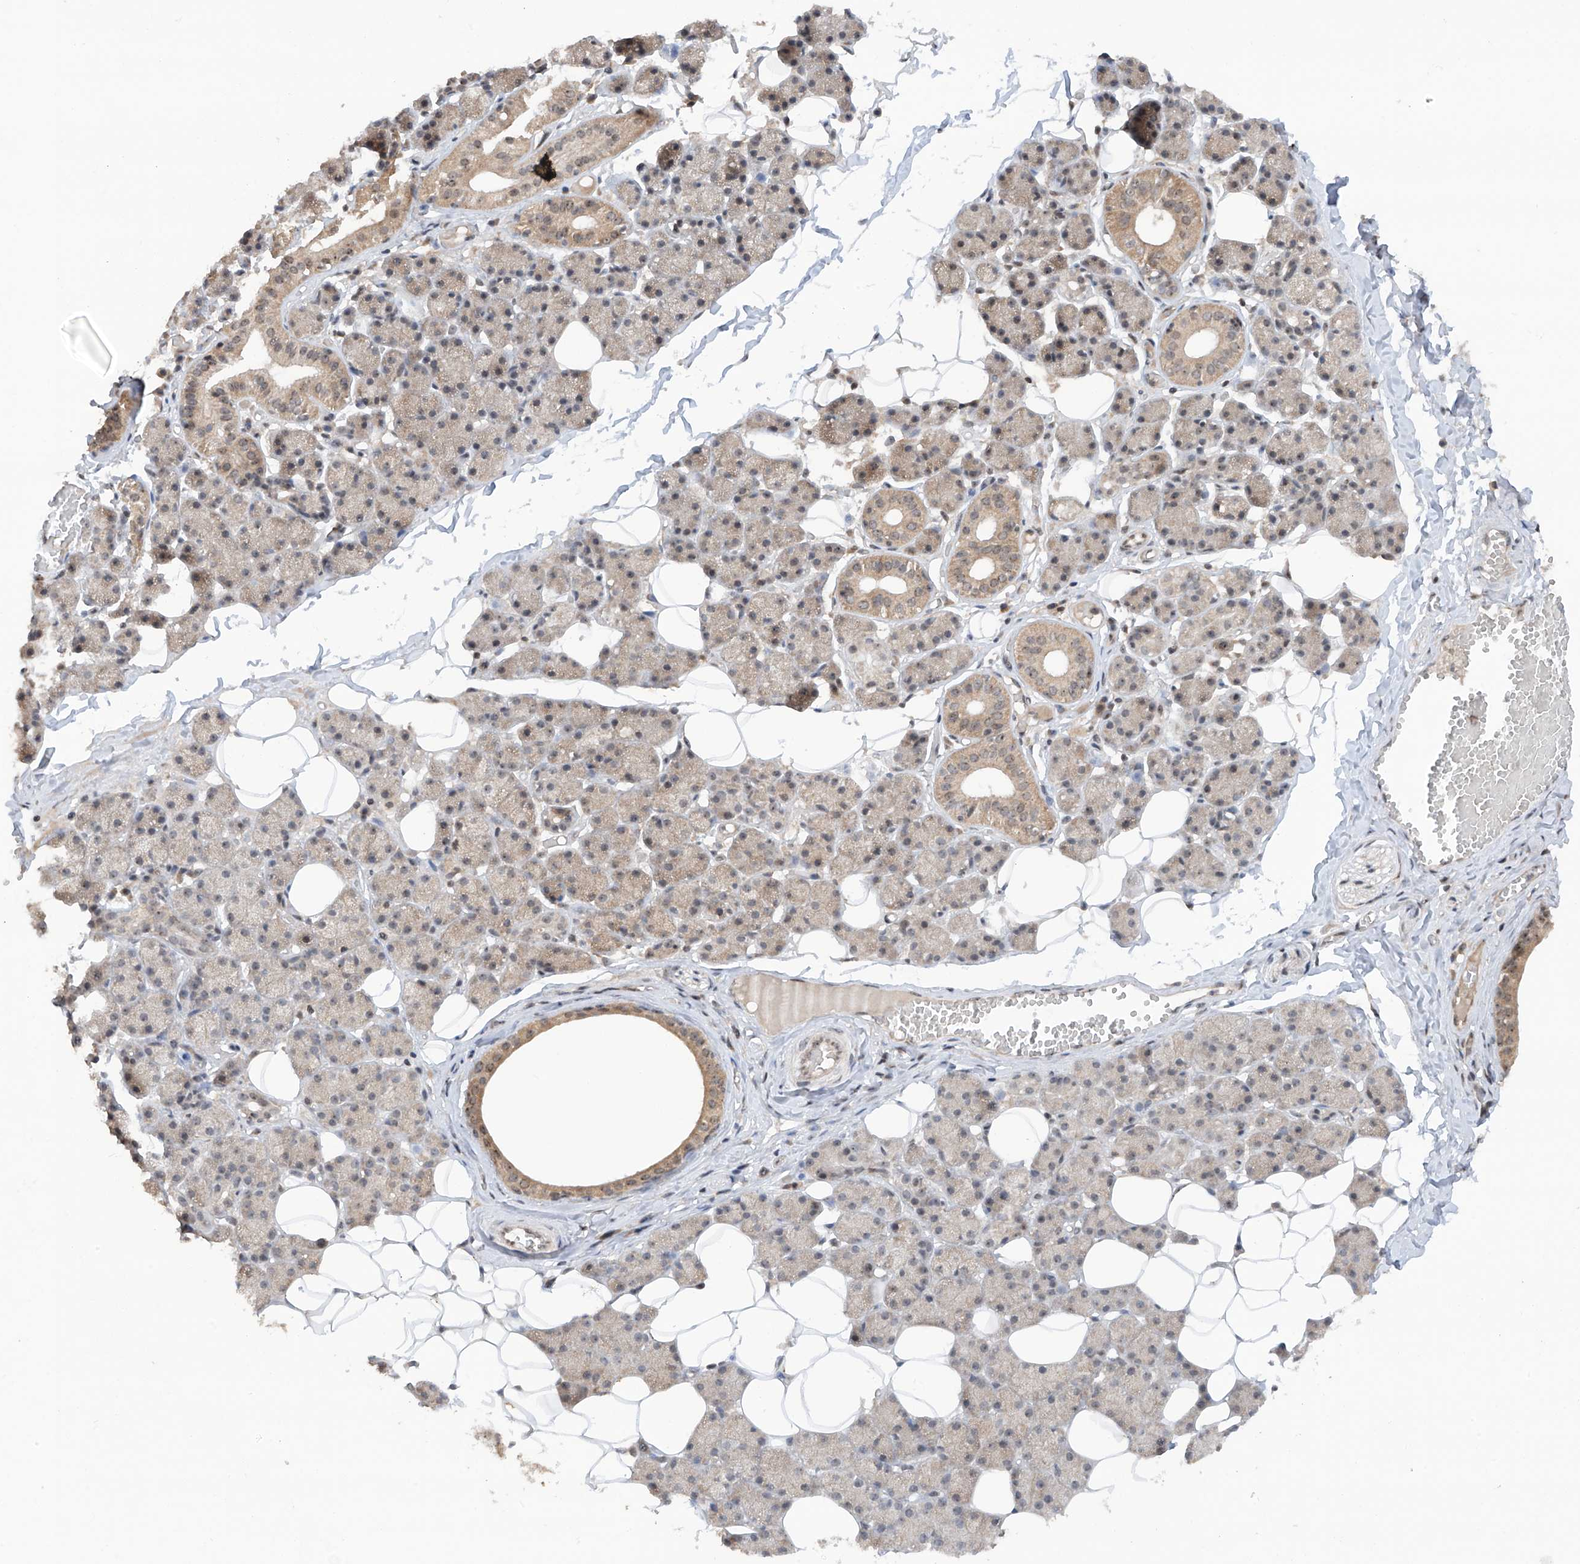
{"staining": {"intensity": "weak", "quantity": "<25%", "location": "cytoplasmic/membranous"}, "tissue": "salivary gland", "cell_type": "Glandular cells", "image_type": "normal", "snomed": [{"axis": "morphology", "description": "Normal tissue, NOS"}, {"axis": "topography", "description": "Salivary gland"}], "caption": "Immunohistochemistry histopathology image of unremarkable human salivary gland stained for a protein (brown), which displays no positivity in glandular cells.", "gene": "C1orf131", "patient": {"sex": "female", "age": 33}}